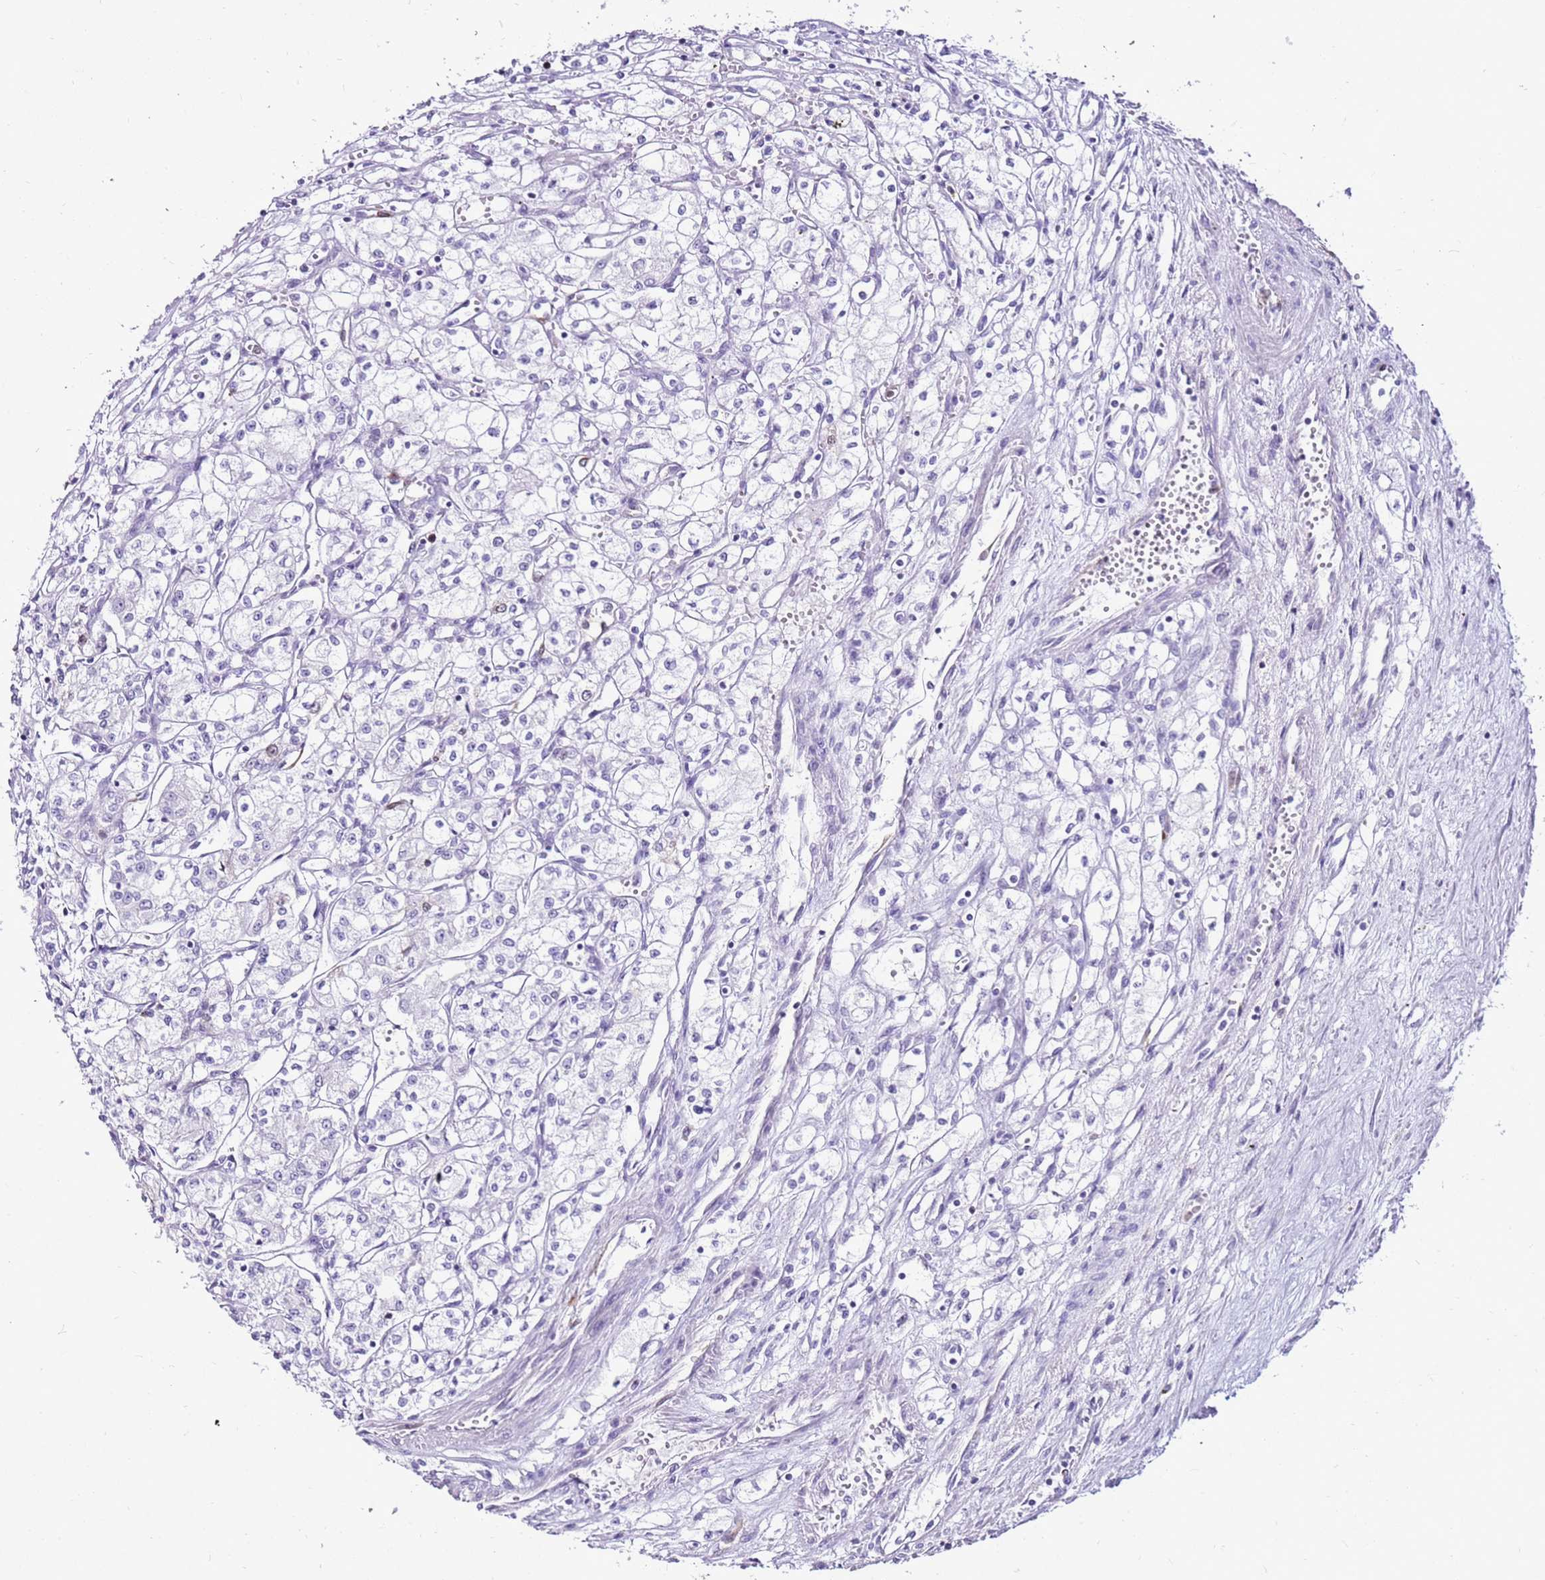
{"staining": {"intensity": "negative", "quantity": "none", "location": "none"}, "tissue": "renal cancer", "cell_type": "Tumor cells", "image_type": "cancer", "snomed": [{"axis": "morphology", "description": "Adenocarcinoma, NOS"}, {"axis": "topography", "description": "Kidney"}], "caption": "A photomicrograph of human renal cancer is negative for staining in tumor cells.", "gene": "SPC25", "patient": {"sex": "male", "age": 59}}